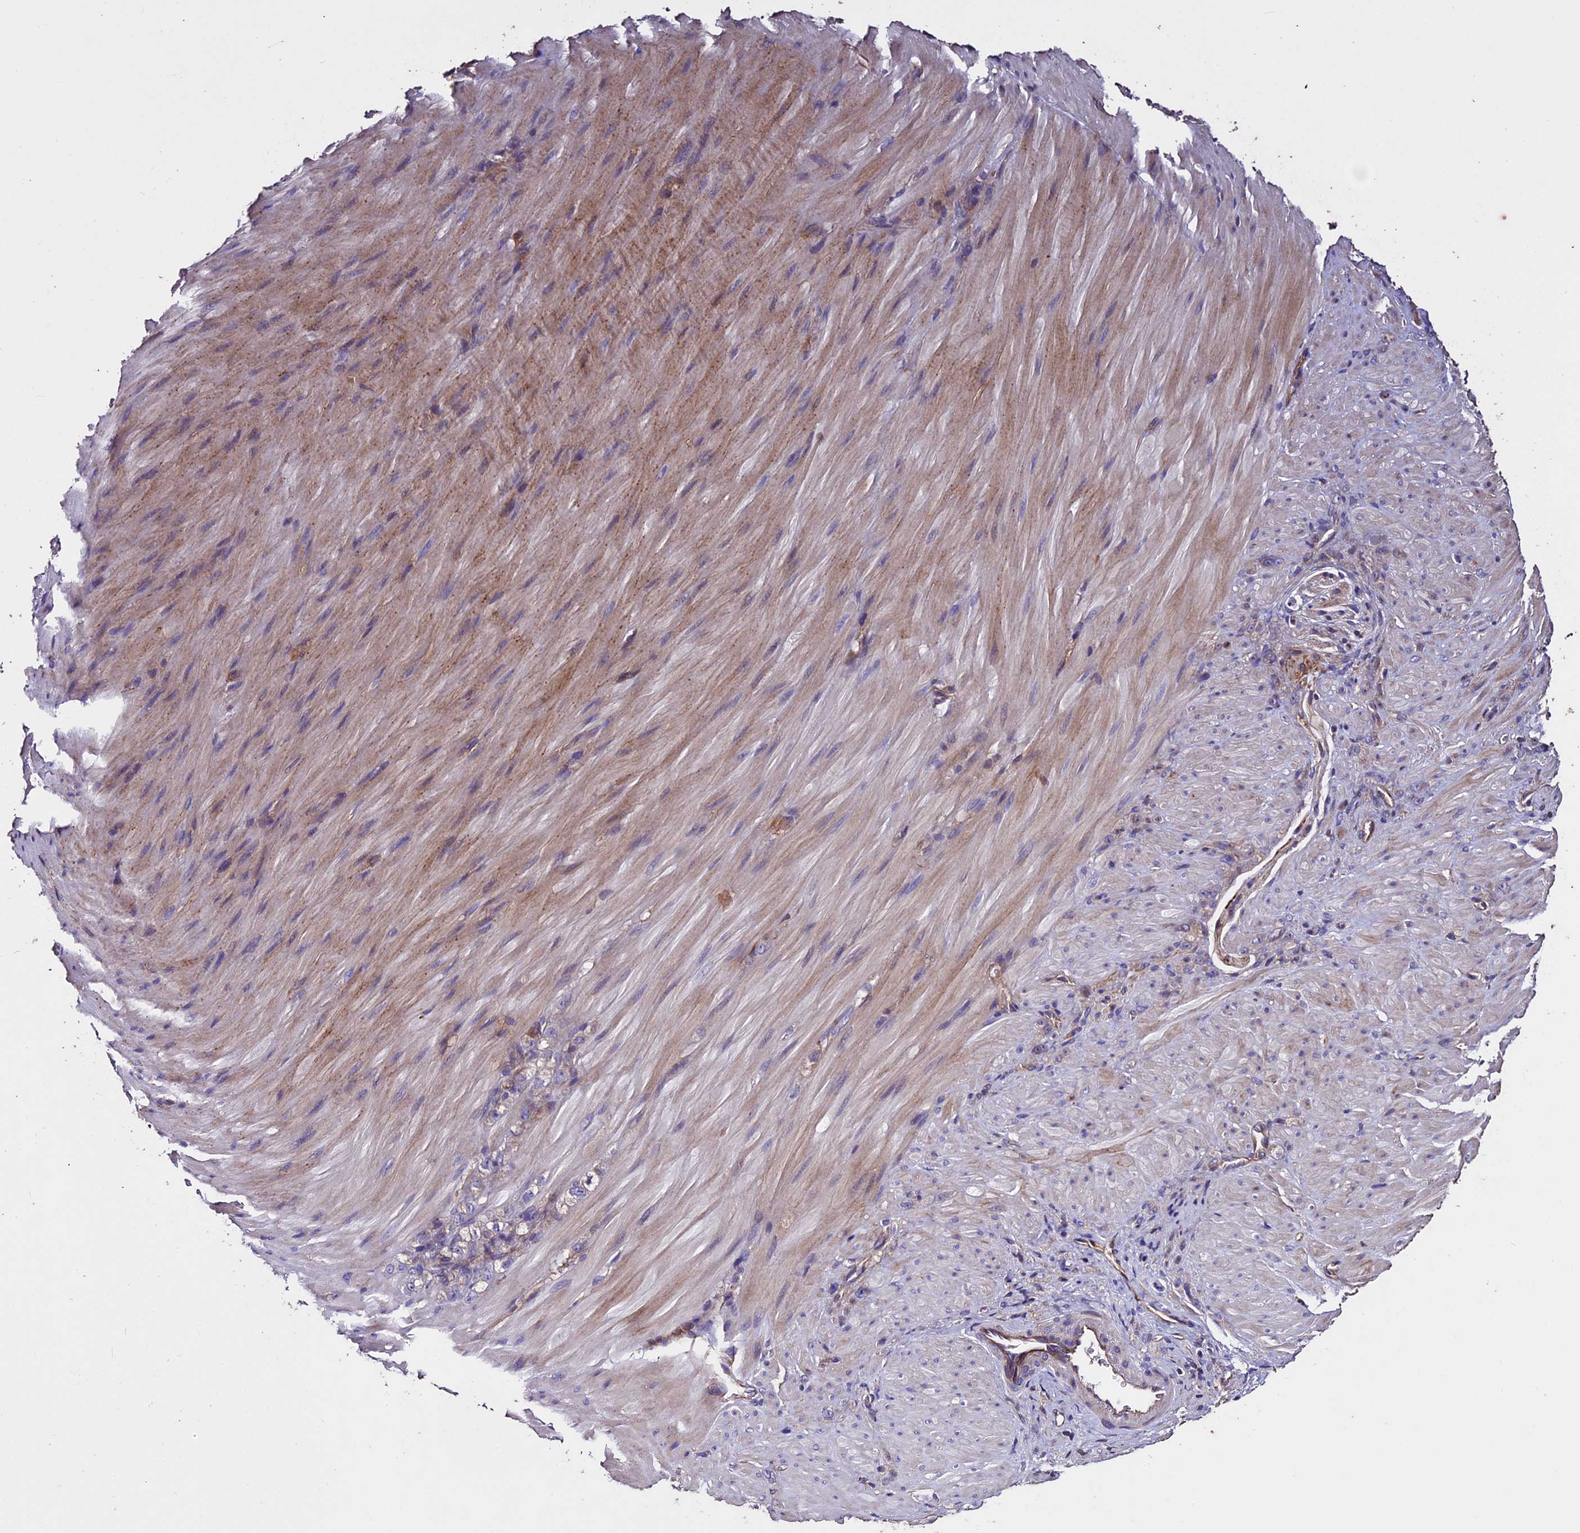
{"staining": {"intensity": "weak", "quantity": "<25%", "location": "cytoplasmic/membranous"}, "tissue": "stomach cancer", "cell_type": "Tumor cells", "image_type": "cancer", "snomed": [{"axis": "morphology", "description": "Normal tissue, NOS"}, {"axis": "morphology", "description": "Adenocarcinoma, NOS"}, {"axis": "topography", "description": "Stomach"}], "caption": "Stomach cancer was stained to show a protein in brown. There is no significant positivity in tumor cells. The staining was performed using DAB (3,3'-diaminobenzidine) to visualize the protein expression in brown, while the nuclei were stained in blue with hematoxylin (Magnification: 20x).", "gene": "USB1", "patient": {"sex": "male", "age": 82}}